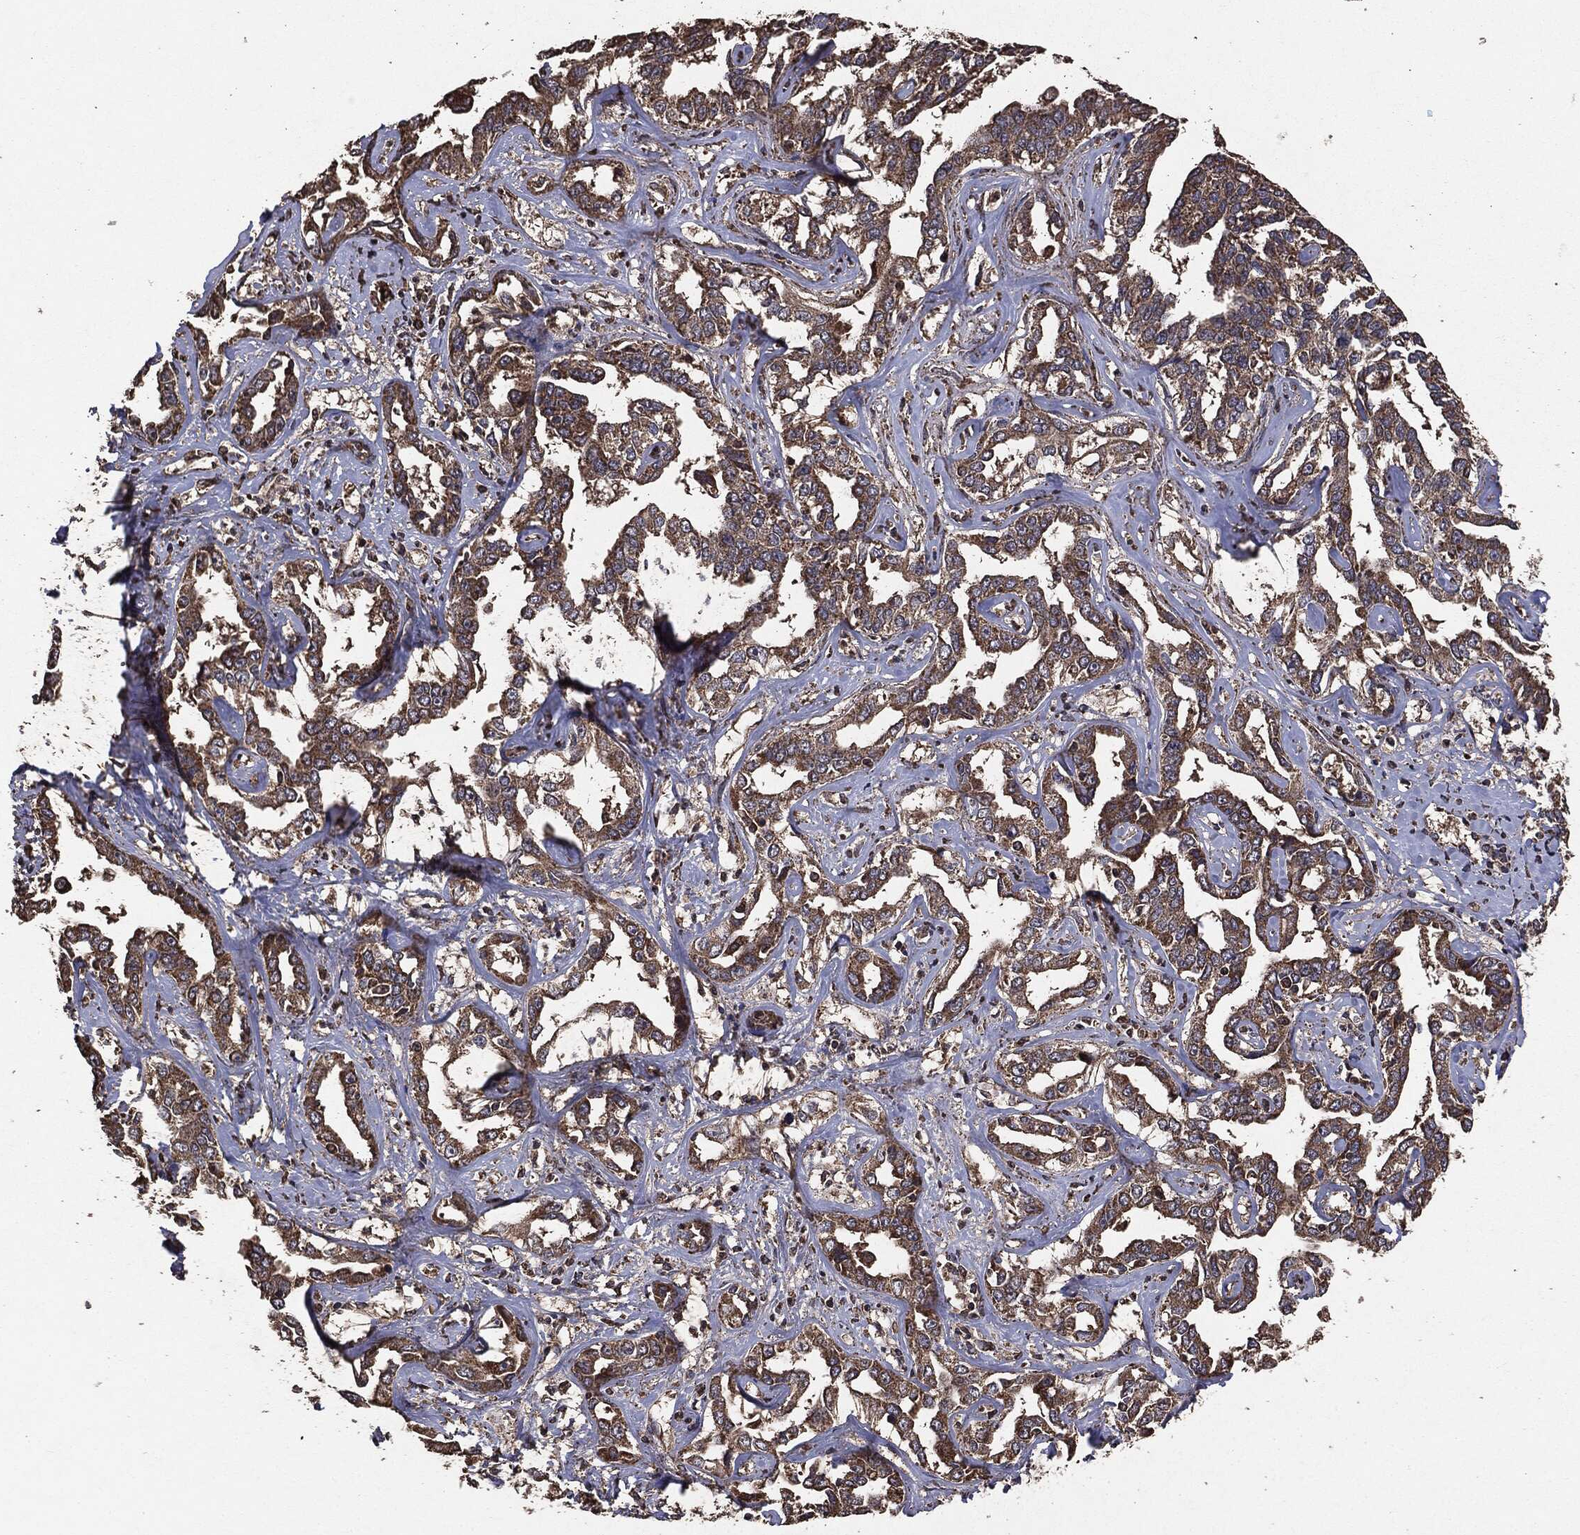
{"staining": {"intensity": "moderate", "quantity": ">75%", "location": "cytoplasmic/membranous"}, "tissue": "liver cancer", "cell_type": "Tumor cells", "image_type": "cancer", "snomed": [{"axis": "morphology", "description": "Cholangiocarcinoma"}, {"axis": "topography", "description": "Liver"}], "caption": "The immunohistochemical stain shows moderate cytoplasmic/membranous positivity in tumor cells of liver cancer tissue. Using DAB (brown) and hematoxylin (blue) stains, captured at high magnification using brightfield microscopy.", "gene": "MTOR", "patient": {"sex": "male", "age": 59}}